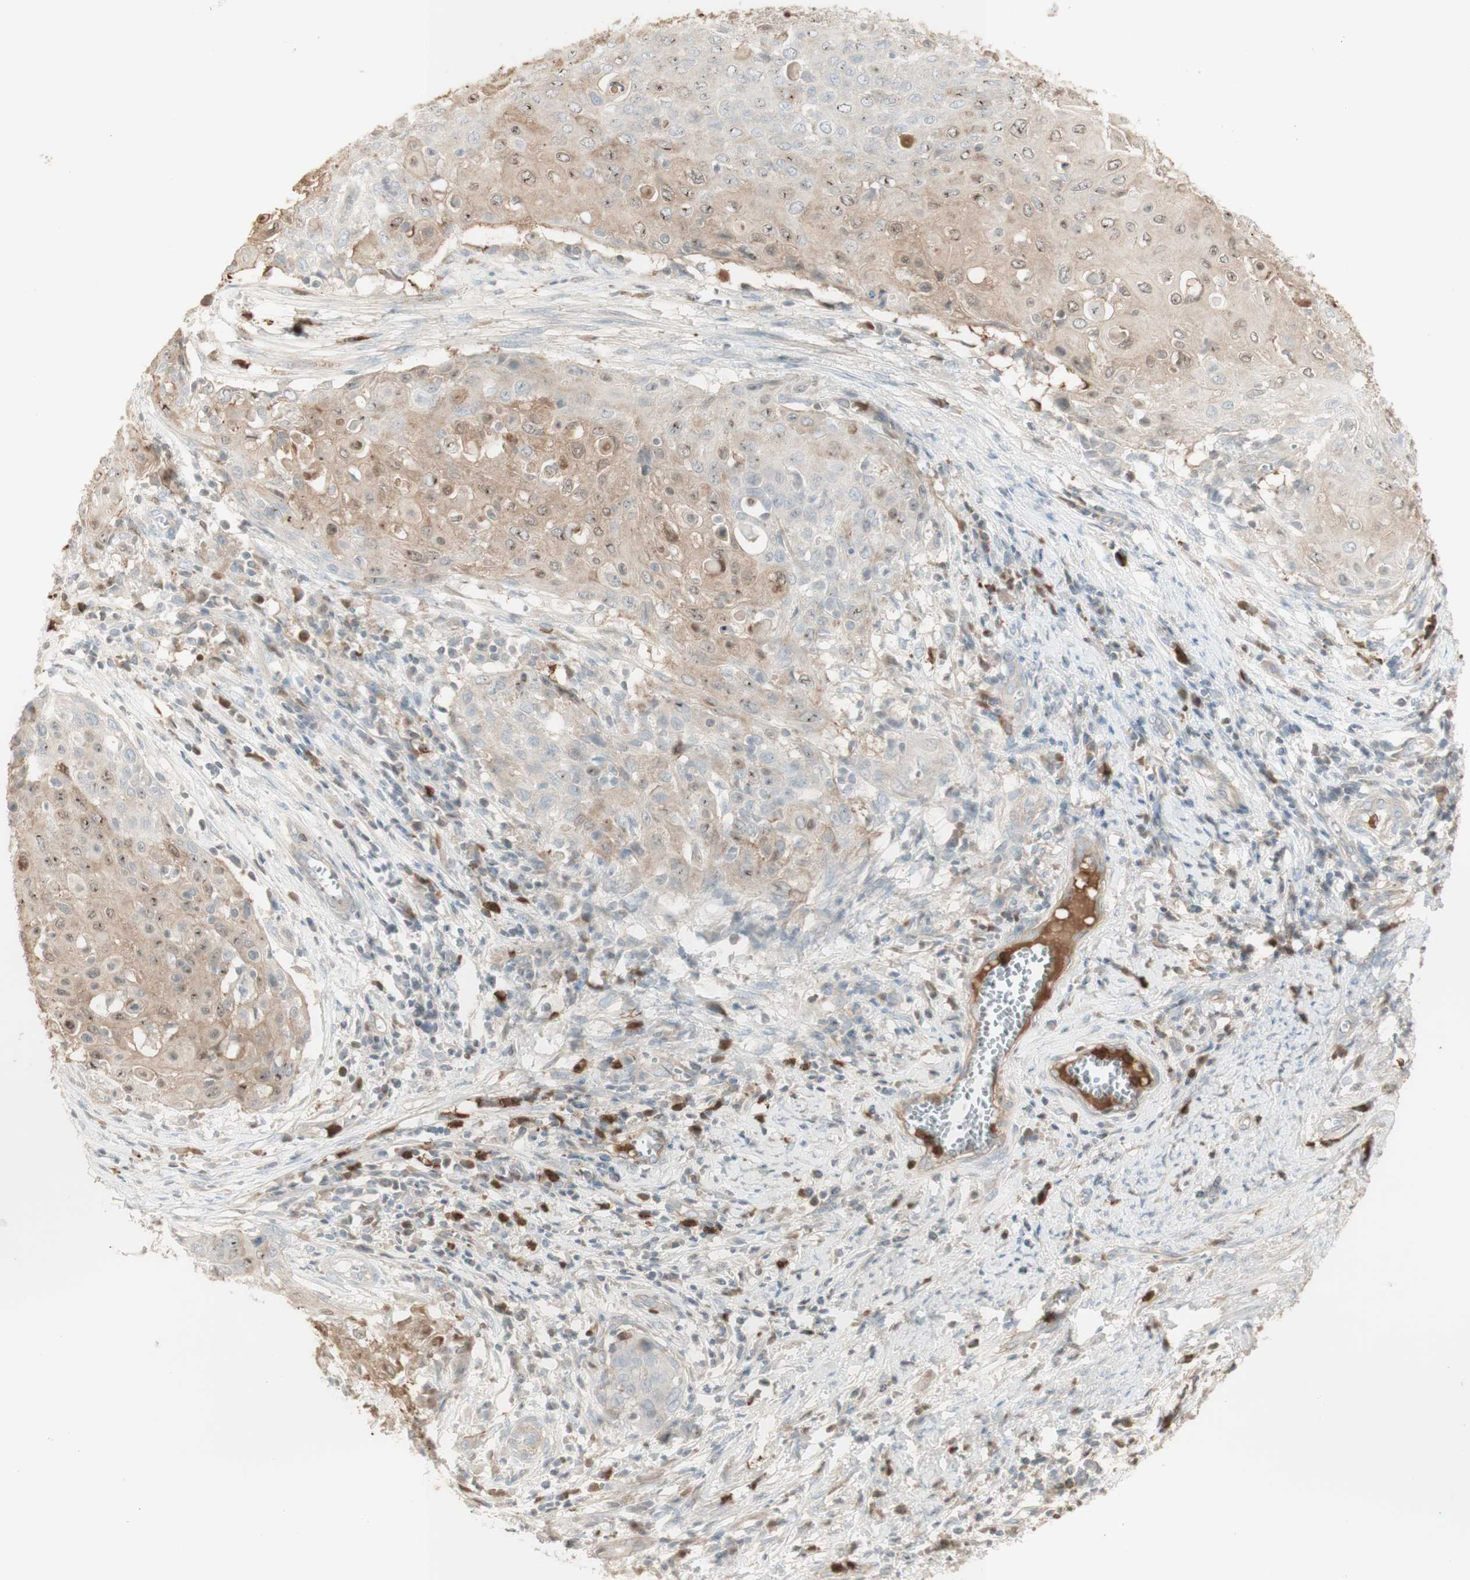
{"staining": {"intensity": "weak", "quantity": "25%-75%", "location": "cytoplasmic/membranous,nuclear"}, "tissue": "cervical cancer", "cell_type": "Tumor cells", "image_type": "cancer", "snomed": [{"axis": "morphology", "description": "Squamous cell carcinoma, NOS"}, {"axis": "topography", "description": "Cervix"}], "caption": "IHC photomicrograph of human squamous cell carcinoma (cervical) stained for a protein (brown), which displays low levels of weak cytoplasmic/membranous and nuclear expression in about 25%-75% of tumor cells.", "gene": "NID1", "patient": {"sex": "female", "age": 39}}